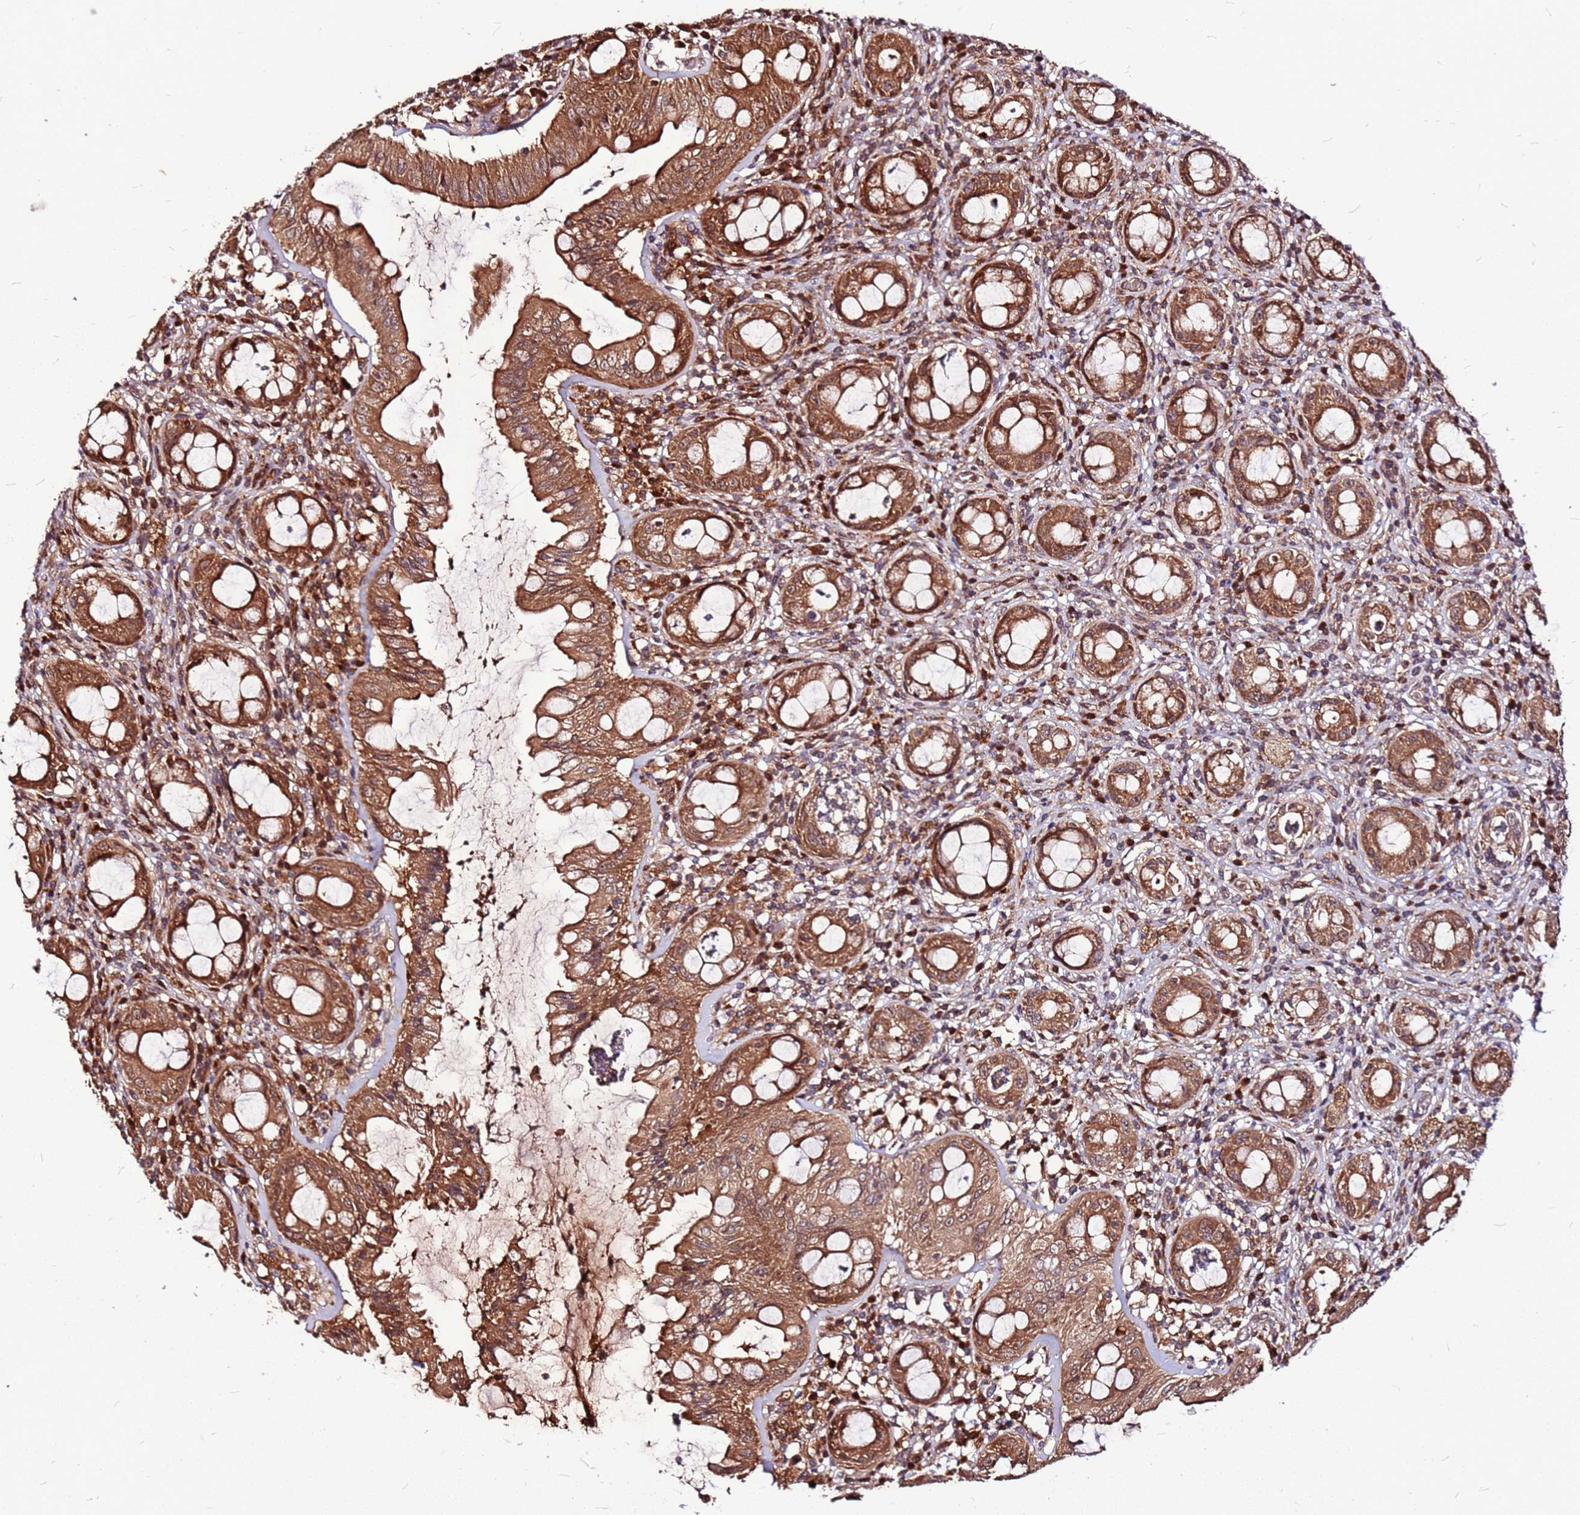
{"staining": {"intensity": "strong", "quantity": ">75%", "location": "cytoplasmic/membranous"}, "tissue": "rectum", "cell_type": "Glandular cells", "image_type": "normal", "snomed": [{"axis": "morphology", "description": "Normal tissue, NOS"}, {"axis": "topography", "description": "Rectum"}], "caption": "IHC staining of normal rectum, which shows high levels of strong cytoplasmic/membranous positivity in about >75% of glandular cells indicating strong cytoplasmic/membranous protein staining. The staining was performed using DAB (3,3'-diaminobenzidine) (brown) for protein detection and nuclei were counterstained in hematoxylin (blue).", "gene": "LYPLAL1", "patient": {"sex": "female", "age": 57}}